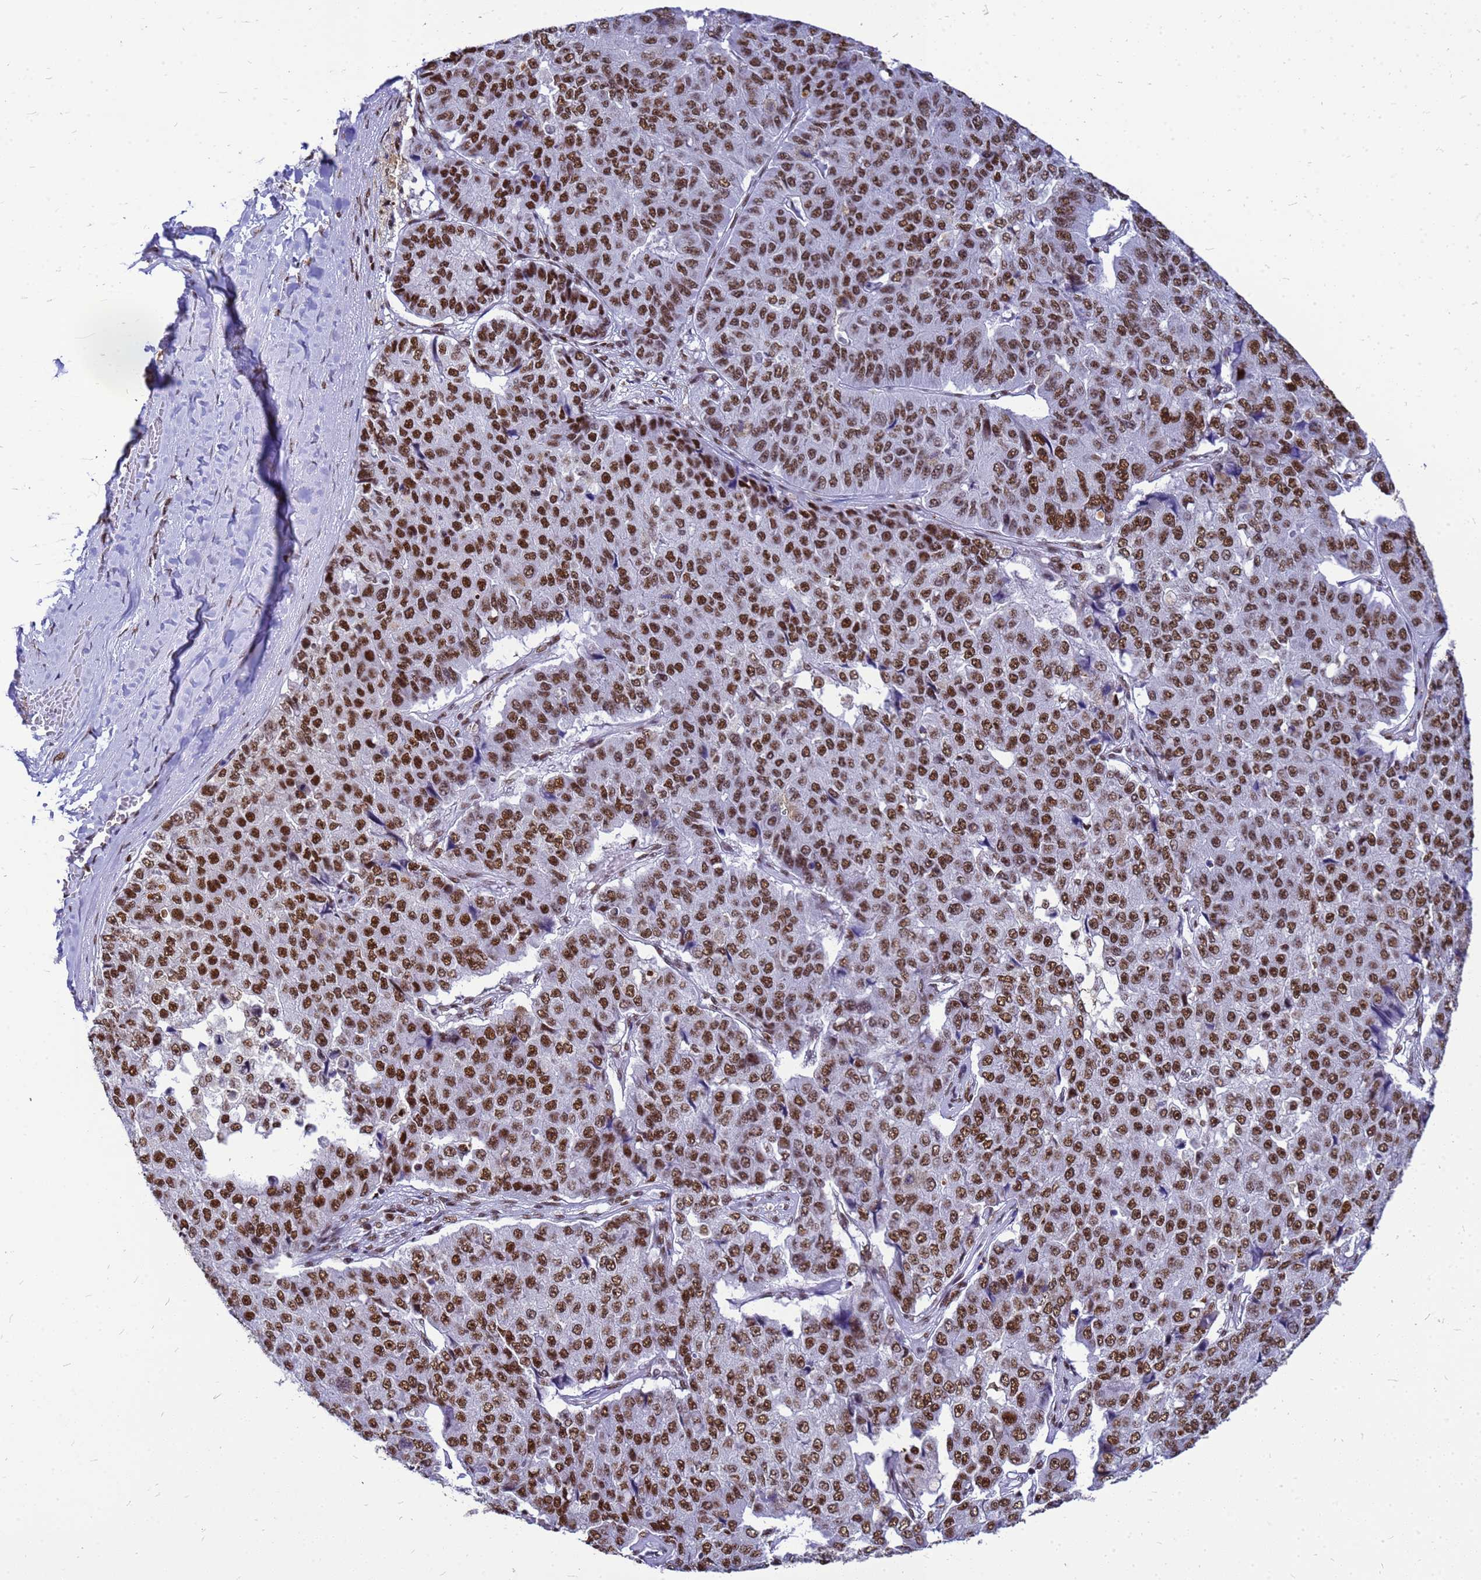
{"staining": {"intensity": "strong", "quantity": ">75%", "location": "nuclear"}, "tissue": "pancreatic cancer", "cell_type": "Tumor cells", "image_type": "cancer", "snomed": [{"axis": "morphology", "description": "Adenocarcinoma, NOS"}, {"axis": "topography", "description": "Pancreas"}], "caption": "High-power microscopy captured an IHC histopathology image of pancreatic cancer (adenocarcinoma), revealing strong nuclear staining in about >75% of tumor cells. (Stains: DAB in brown, nuclei in blue, Microscopy: brightfield microscopy at high magnification).", "gene": "SART3", "patient": {"sex": "male", "age": 50}}